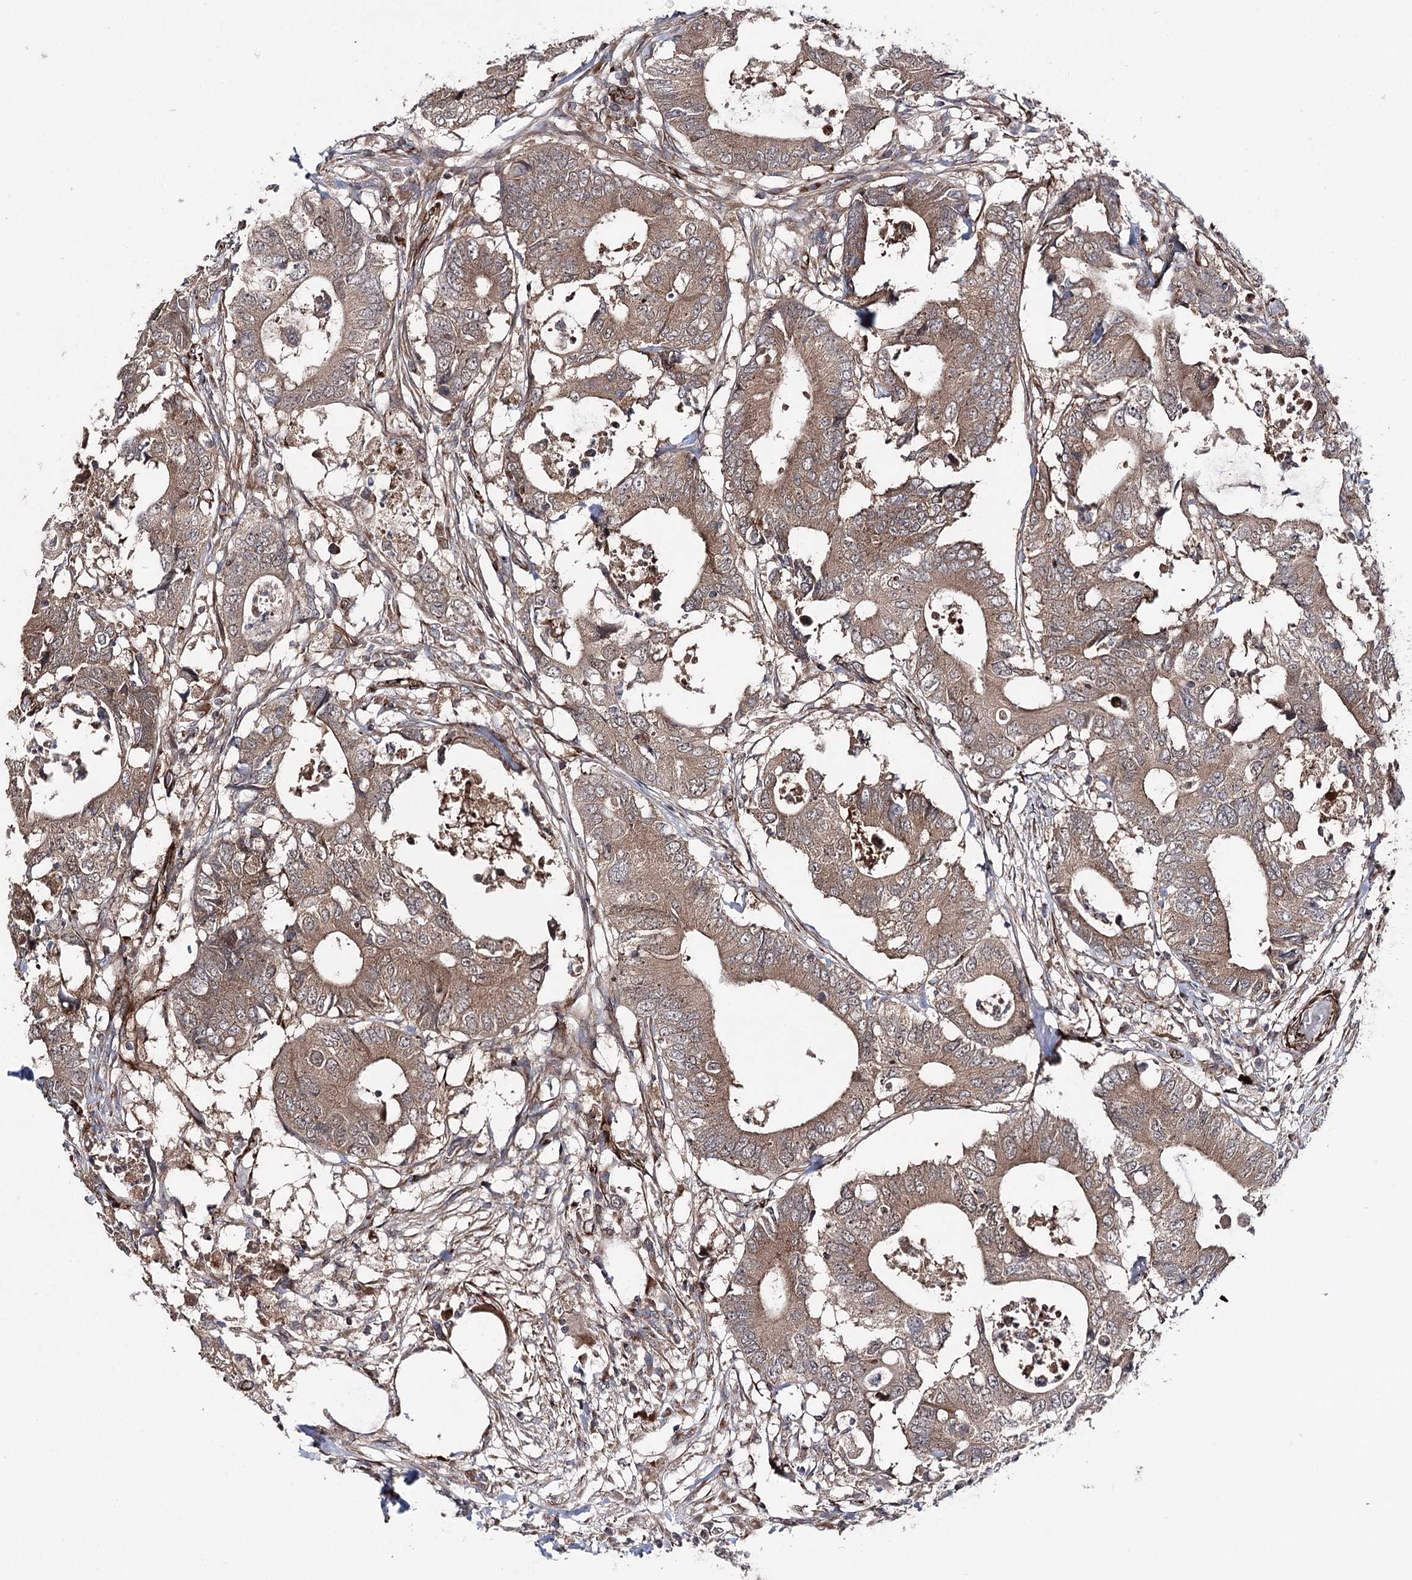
{"staining": {"intensity": "moderate", "quantity": ">75%", "location": "cytoplasmic/membranous"}, "tissue": "colorectal cancer", "cell_type": "Tumor cells", "image_type": "cancer", "snomed": [{"axis": "morphology", "description": "Adenocarcinoma, NOS"}, {"axis": "topography", "description": "Colon"}], "caption": "Human colorectal adenocarcinoma stained for a protein (brown) shows moderate cytoplasmic/membranous positive expression in about >75% of tumor cells.", "gene": "MIB1", "patient": {"sex": "male", "age": 71}}